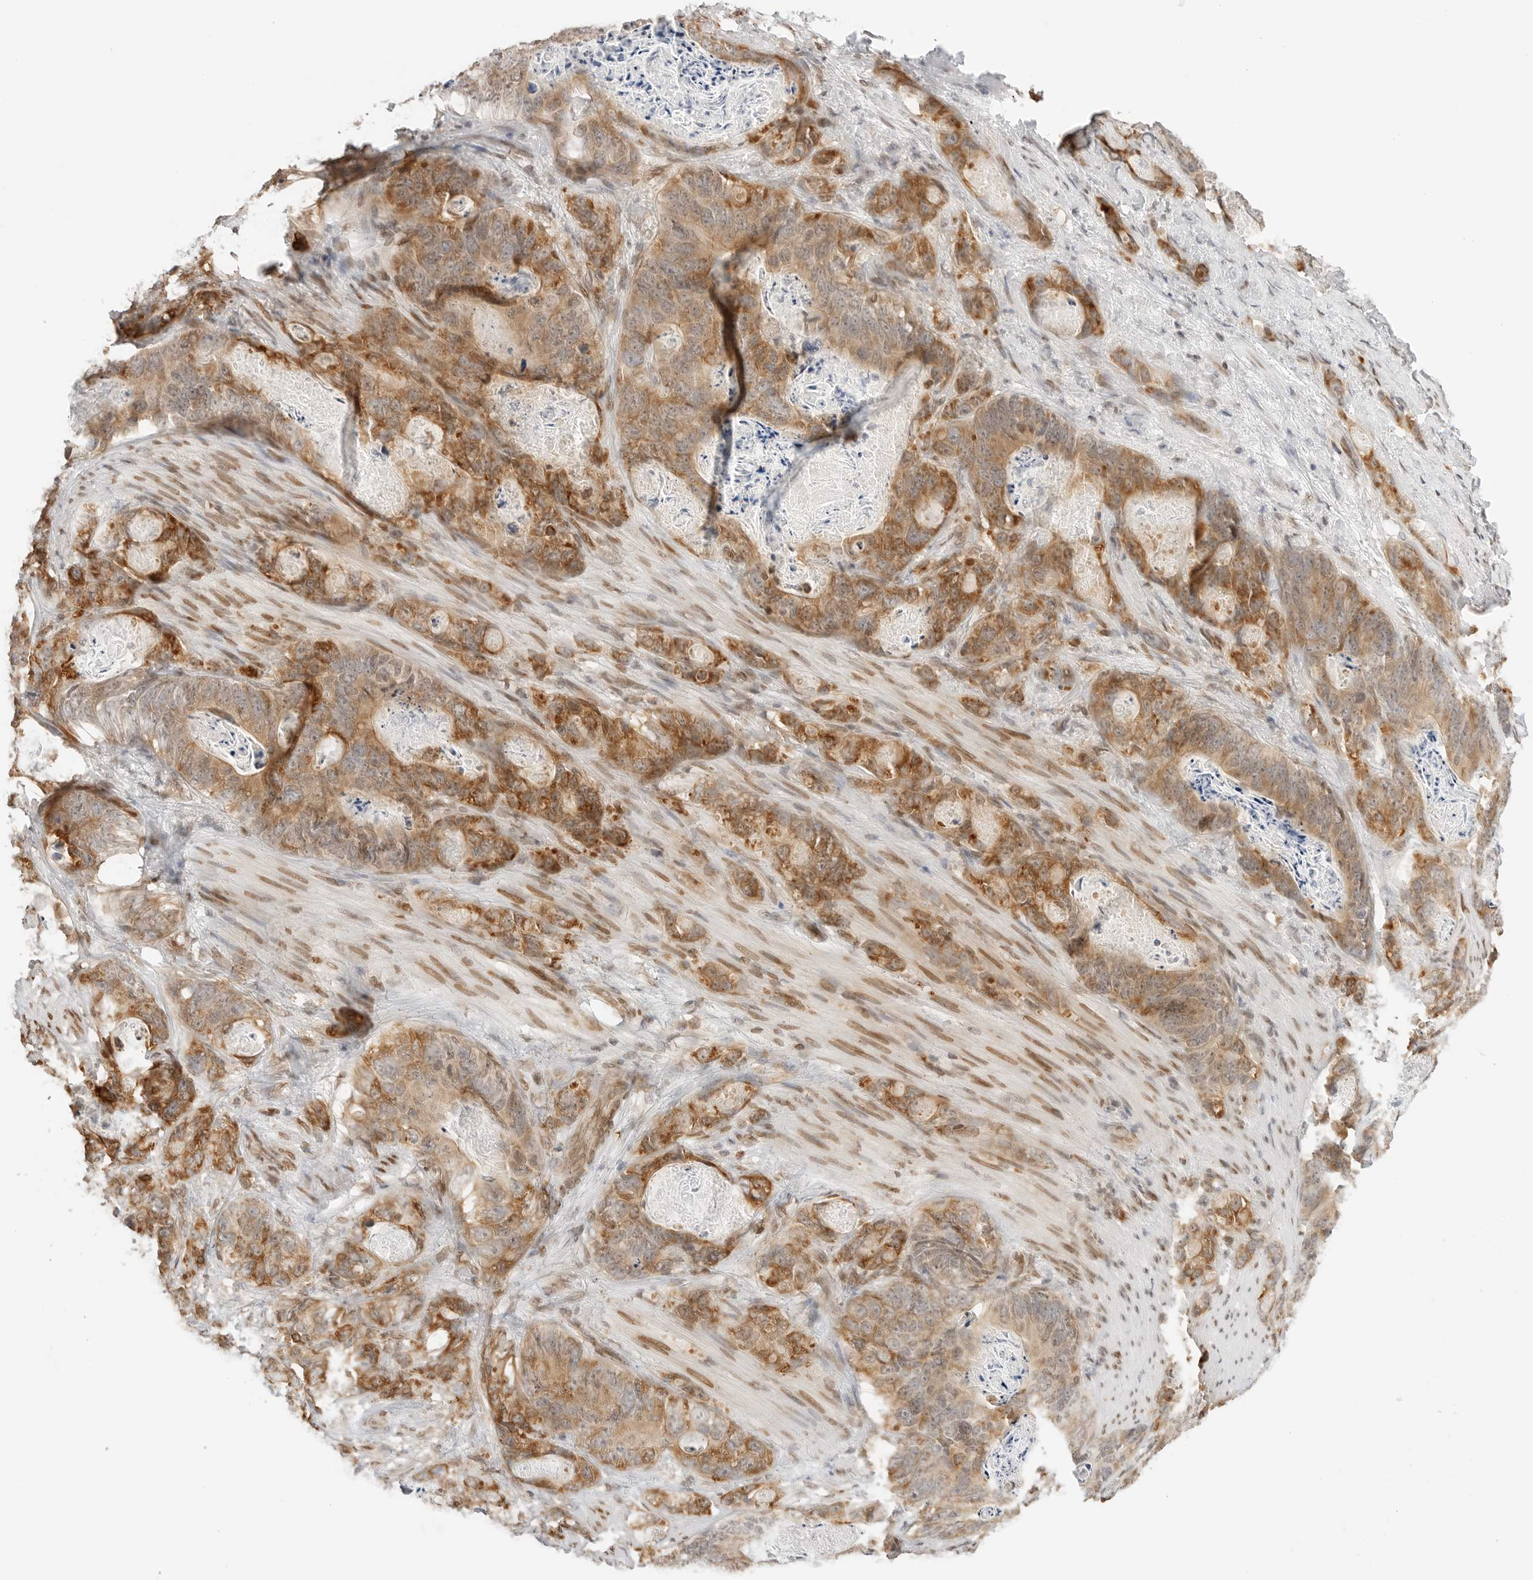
{"staining": {"intensity": "moderate", "quantity": ">75%", "location": "cytoplasmic/membranous"}, "tissue": "stomach cancer", "cell_type": "Tumor cells", "image_type": "cancer", "snomed": [{"axis": "morphology", "description": "Normal tissue, NOS"}, {"axis": "morphology", "description": "Adenocarcinoma, NOS"}, {"axis": "topography", "description": "Stomach"}], "caption": "Stomach cancer (adenocarcinoma) was stained to show a protein in brown. There is medium levels of moderate cytoplasmic/membranous expression in about >75% of tumor cells. Using DAB (brown) and hematoxylin (blue) stains, captured at high magnification using brightfield microscopy.", "gene": "POLH", "patient": {"sex": "female", "age": 89}}